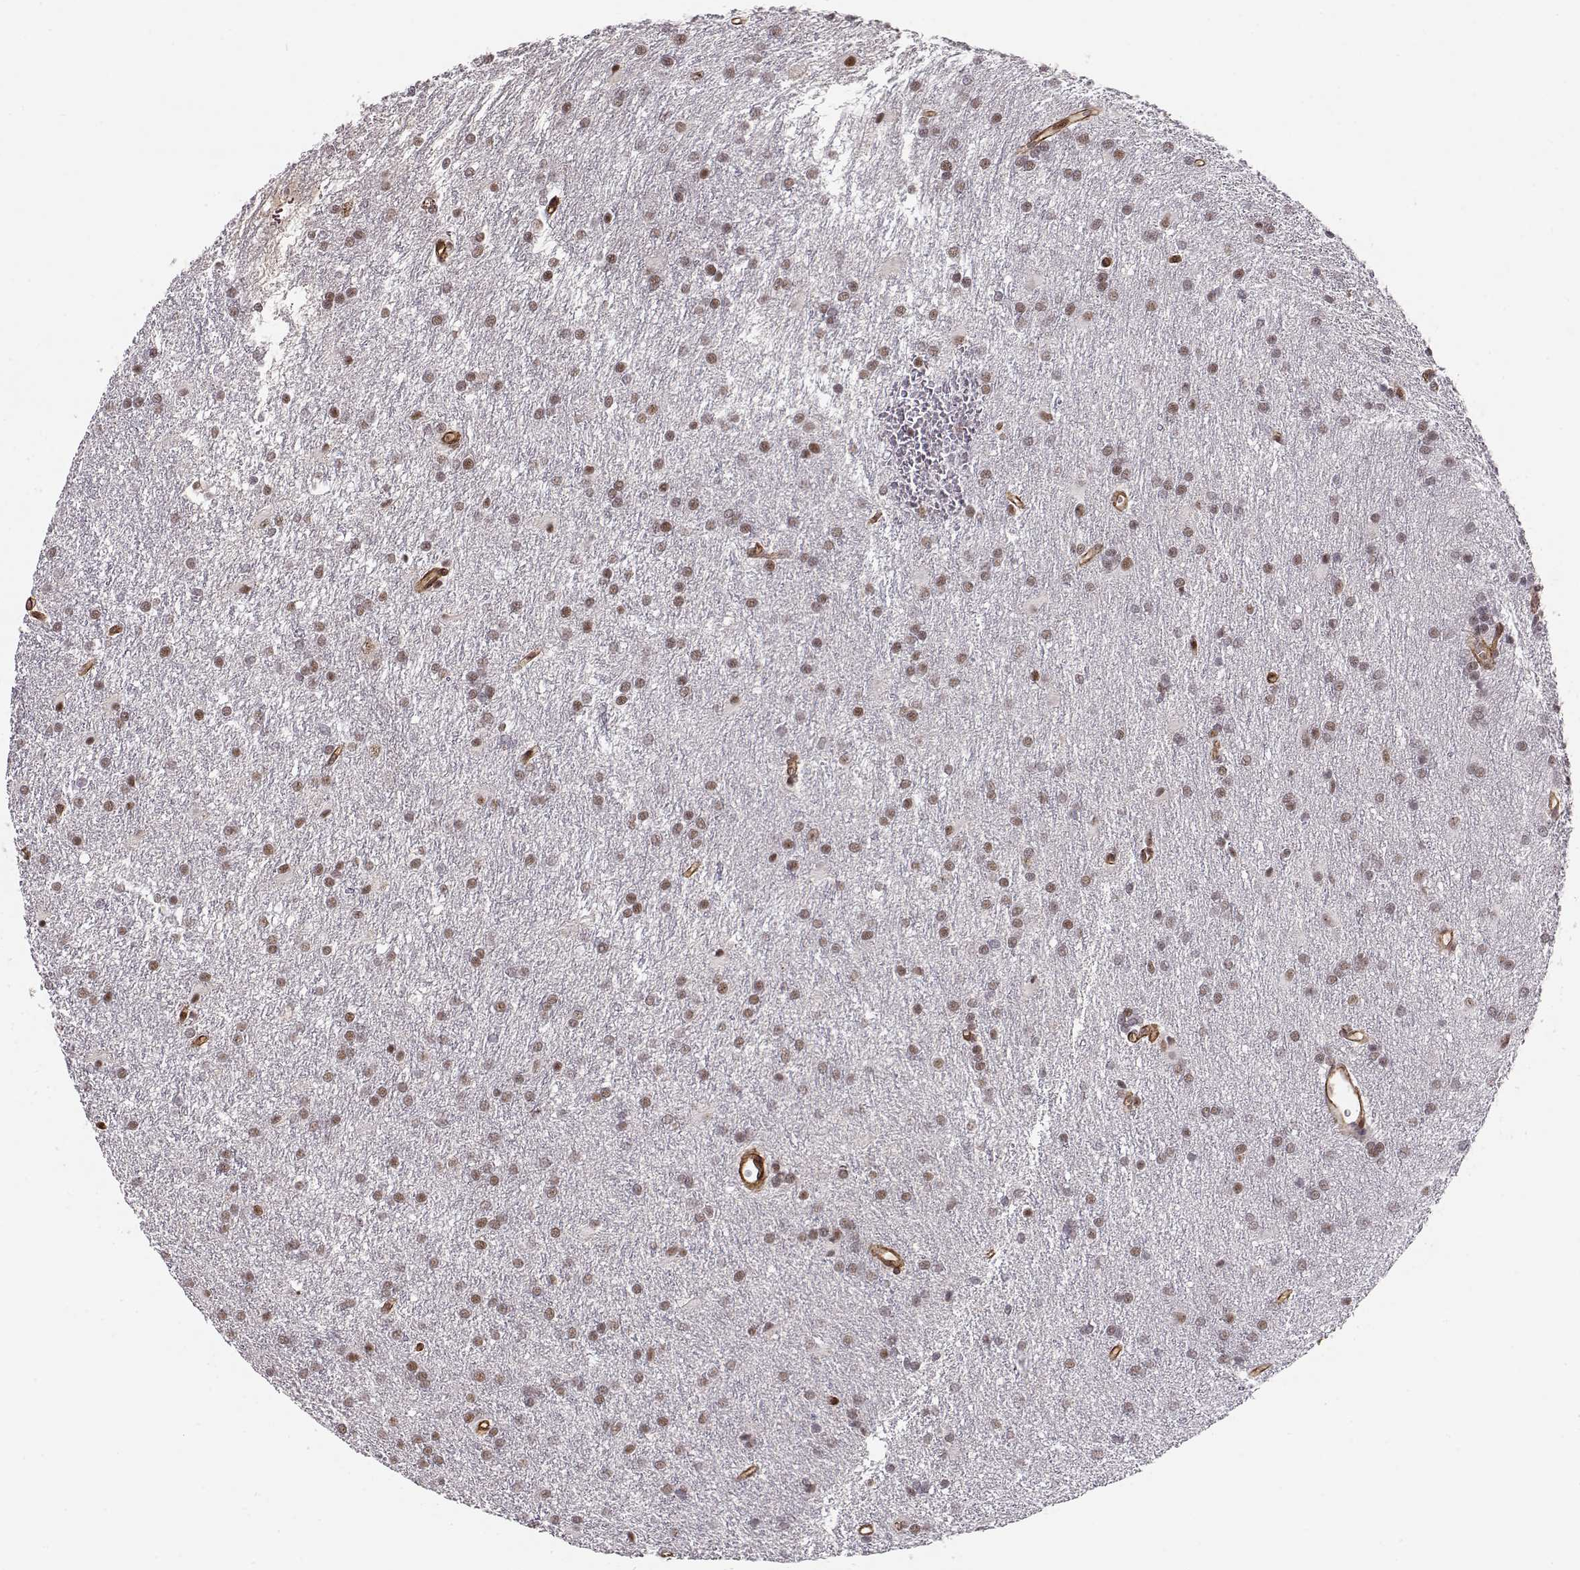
{"staining": {"intensity": "weak", "quantity": ">75%", "location": "nuclear"}, "tissue": "glioma", "cell_type": "Tumor cells", "image_type": "cancer", "snomed": [{"axis": "morphology", "description": "Glioma, malignant, Low grade"}, {"axis": "topography", "description": "Brain"}], "caption": "The immunohistochemical stain labels weak nuclear expression in tumor cells of glioma tissue.", "gene": "CIR1", "patient": {"sex": "female", "age": 32}}